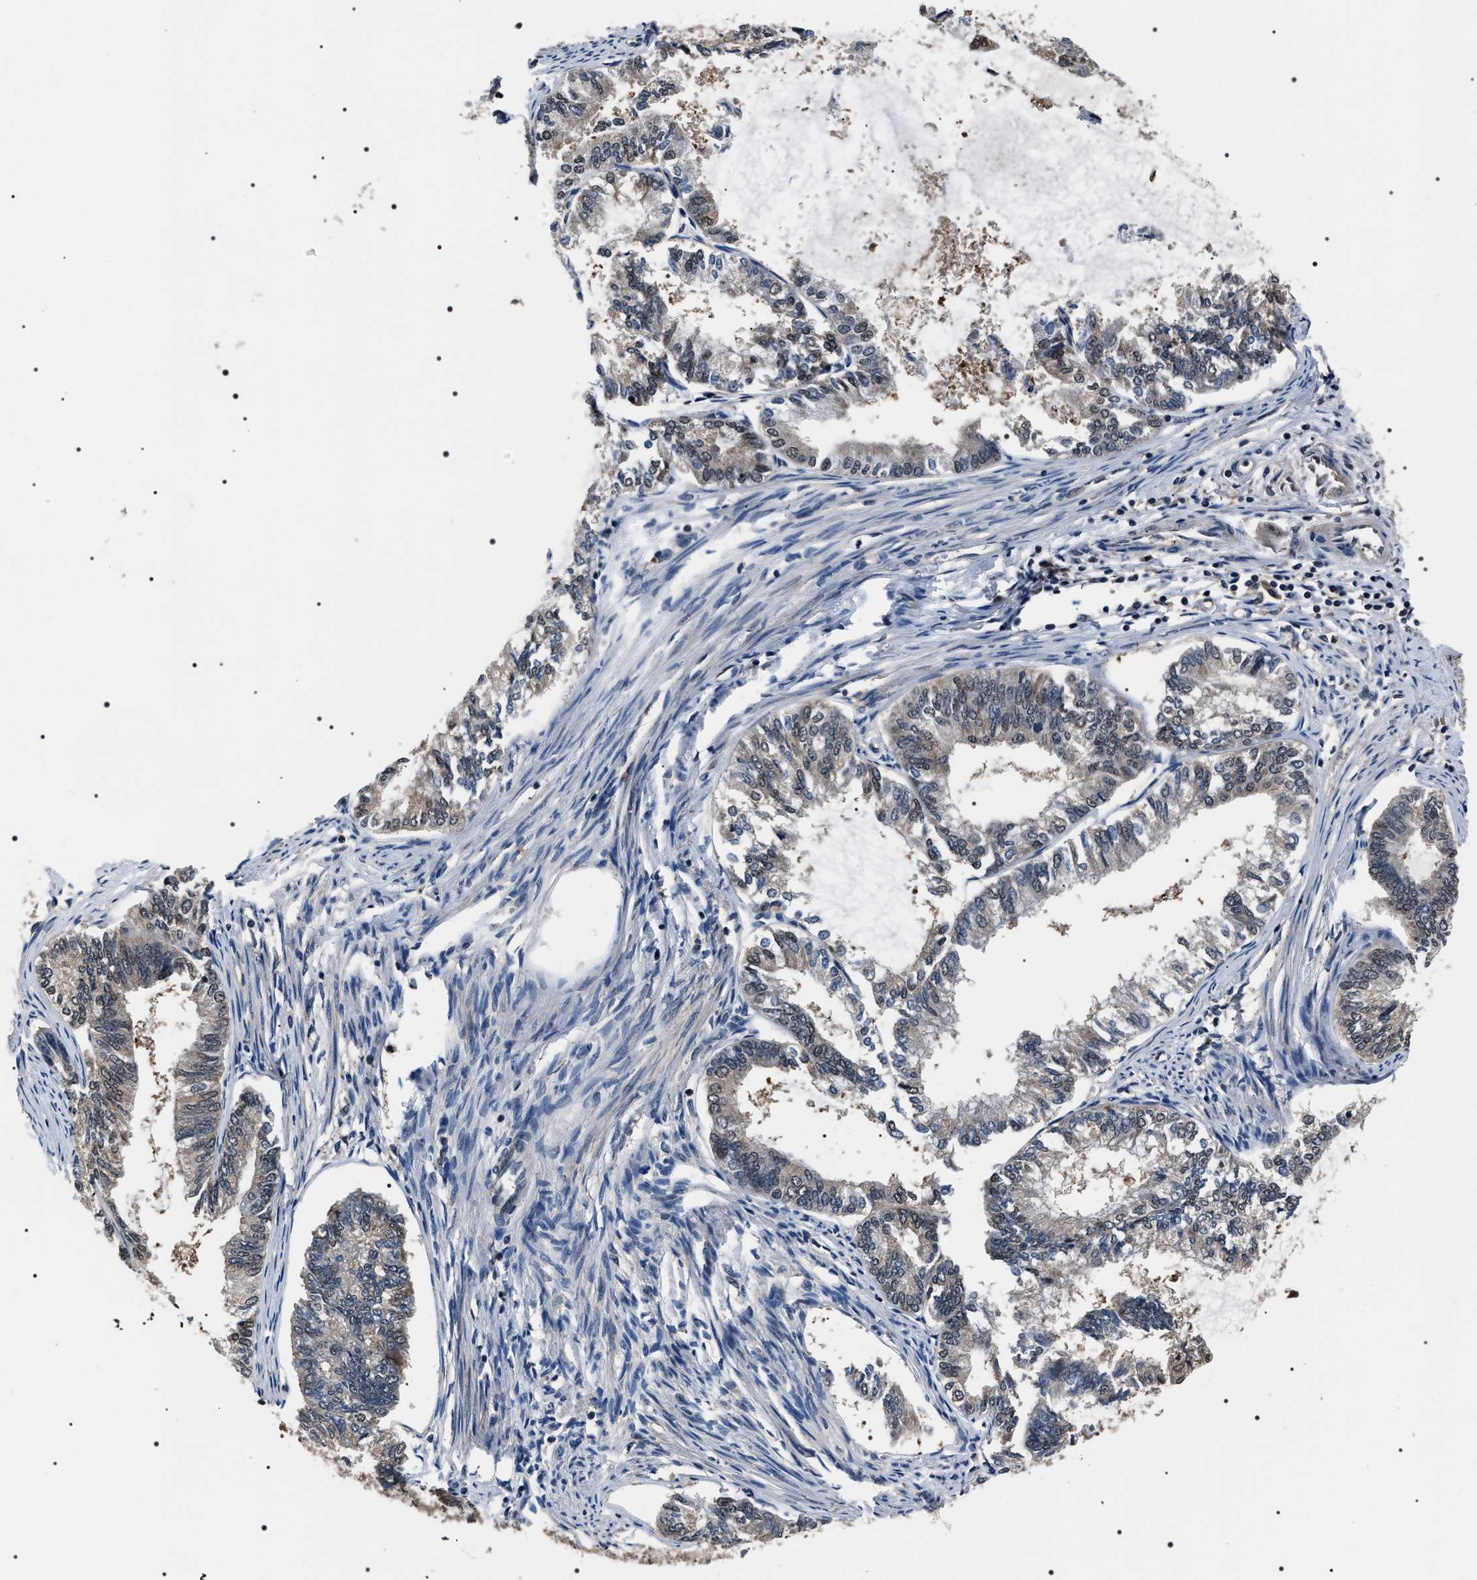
{"staining": {"intensity": "weak", "quantity": "<25%", "location": "cytoplasmic/membranous,nuclear"}, "tissue": "endometrial cancer", "cell_type": "Tumor cells", "image_type": "cancer", "snomed": [{"axis": "morphology", "description": "Adenocarcinoma, NOS"}, {"axis": "topography", "description": "Endometrium"}], "caption": "IHC of endometrial cancer displays no staining in tumor cells.", "gene": "SIPA1", "patient": {"sex": "female", "age": 86}}